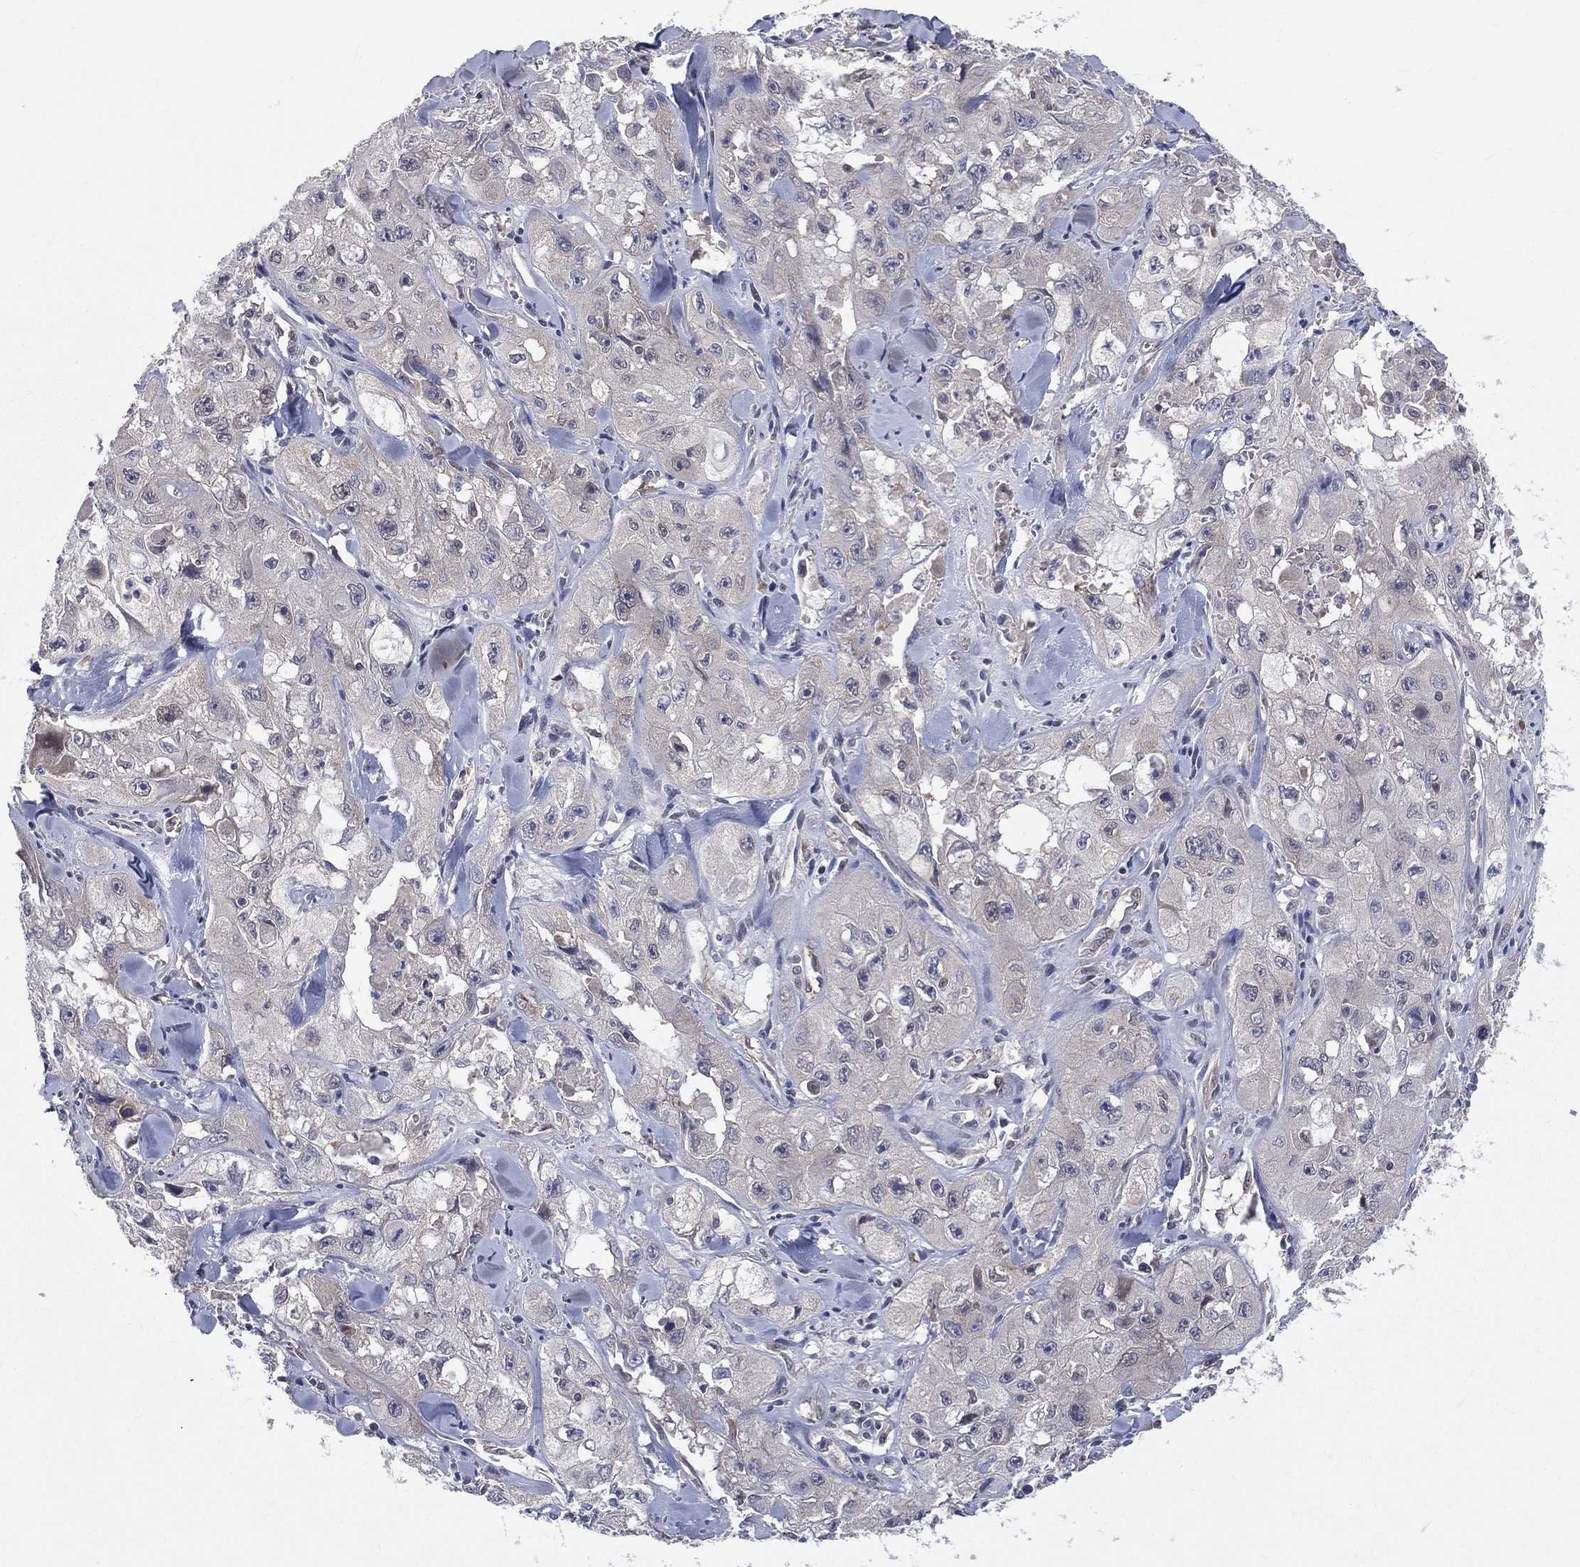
{"staining": {"intensity": "negative", "quantity": "none", "location": "none"}, "tissue": "skin cancer", "cell_type": "Tumor cells", "image_type": "cancer", "snomed": [{"axis": "morphology", "description": "Squamous cell carcinoma, NOS"}, {"axis": "topography", "description": "Skin"}, {"axis": "topography", "description": "Subcutis"}], "caption": "This histopathology image is of squamous cell carcinoma (skin) stained with immunohistochemistry (IHC) to label a protein in brown with the nuclei are counter-stained blue. There is no staining in tumor cells.", "gene": "DLG4", "patient": {"sex": "male", "age": 73}}